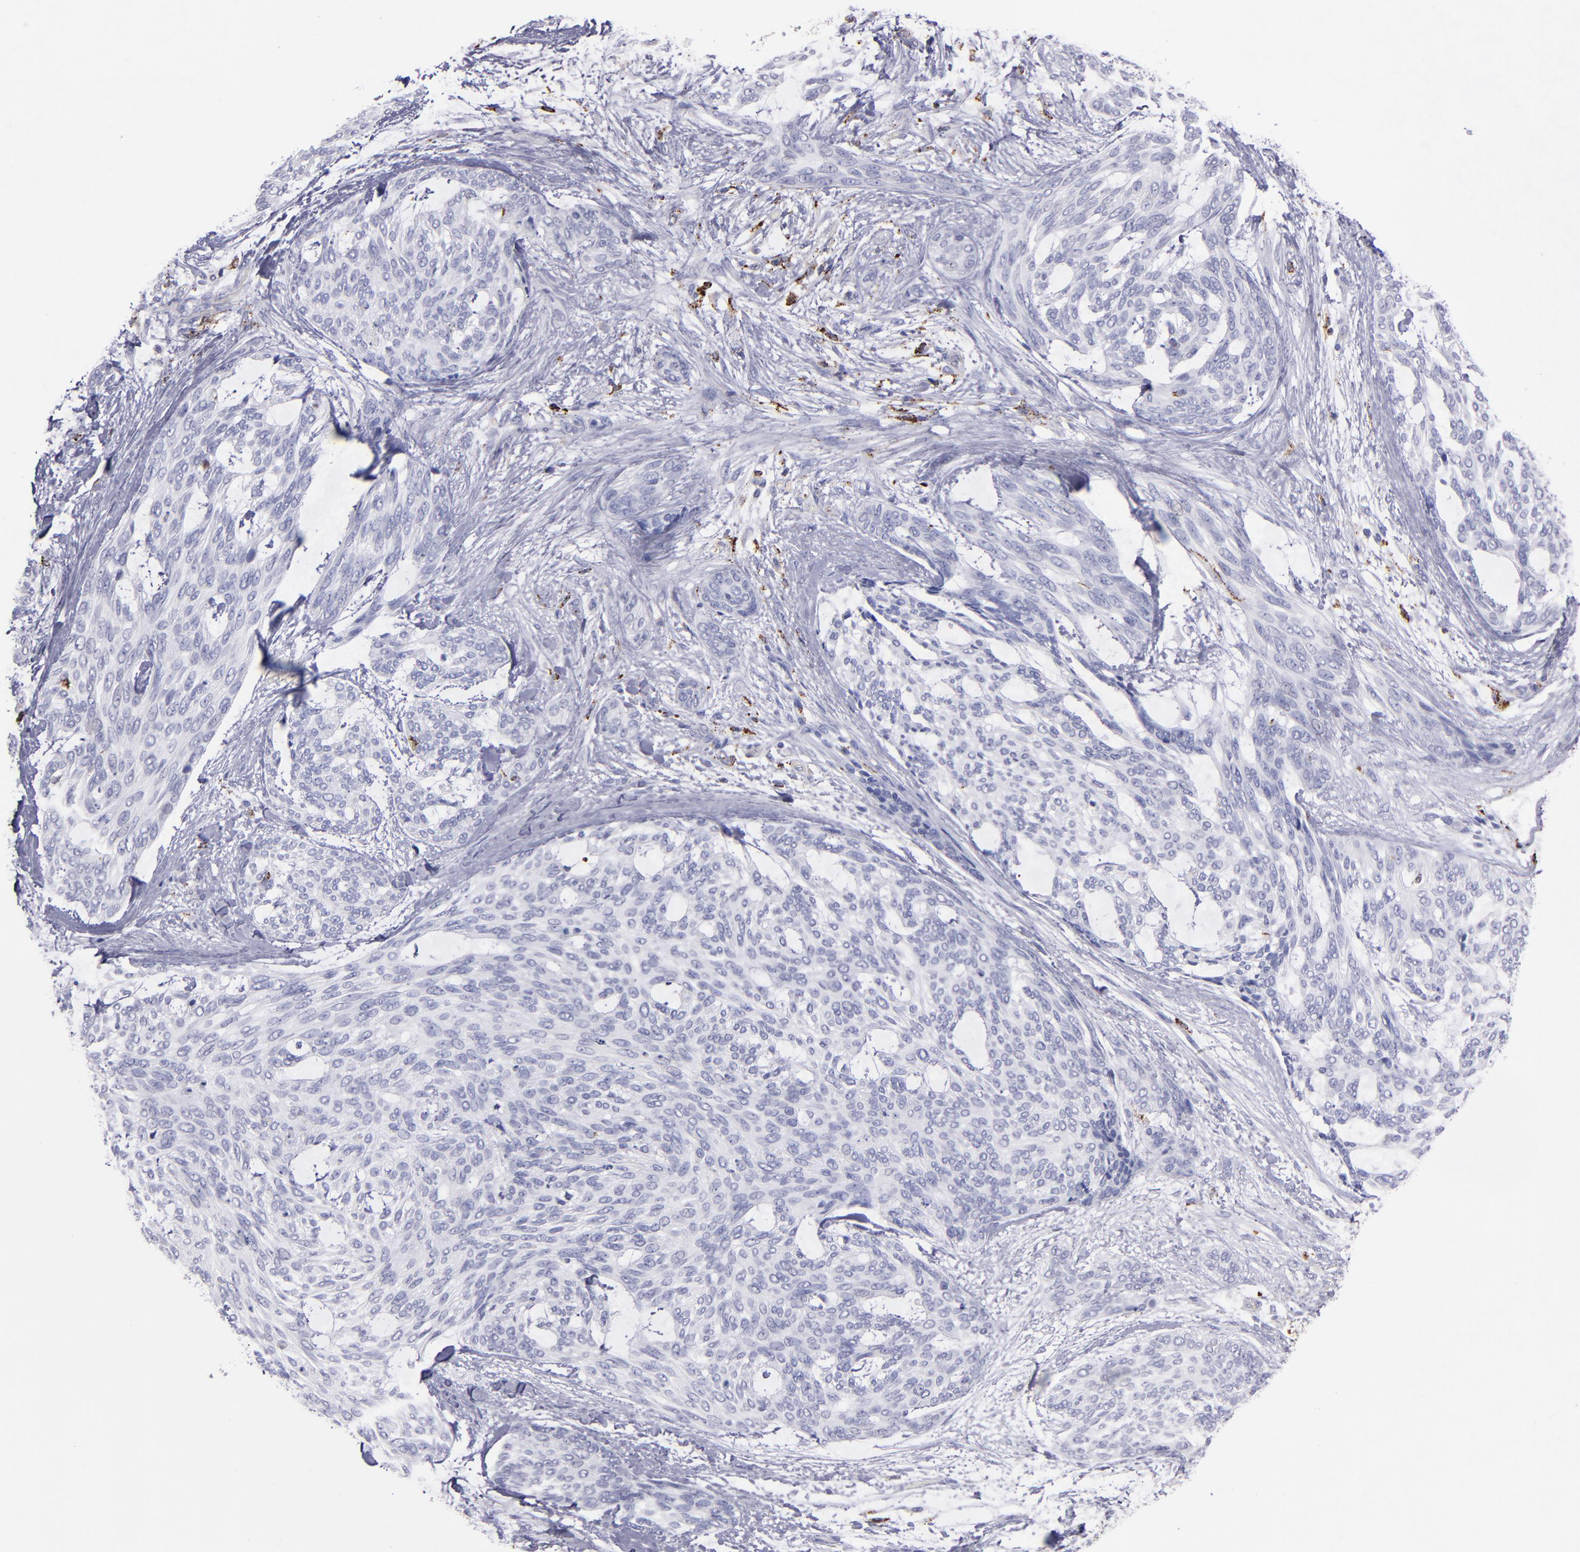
{"staining": {"intensity": "negative", "quantity": "none", "location": "none"}, "tissue": "skin cancer", "cell_type": "Tumor cells", "image_type": "cancer", "snomed": [{"axis": "morphology", "description": "Normal tissue, NOS"}, {"axis": "morphology", "description": "Basal cell carcinoma"}, {"axis": "topography", "description": "Skin"}], "caption": "High power microscopy histopathology image of an IHC micrograph of skin basal cell carcinoma, revealing no significant staining in tumor cells.", "gene": "CTSS", "patient": {"sex": "female", "age": 71}}